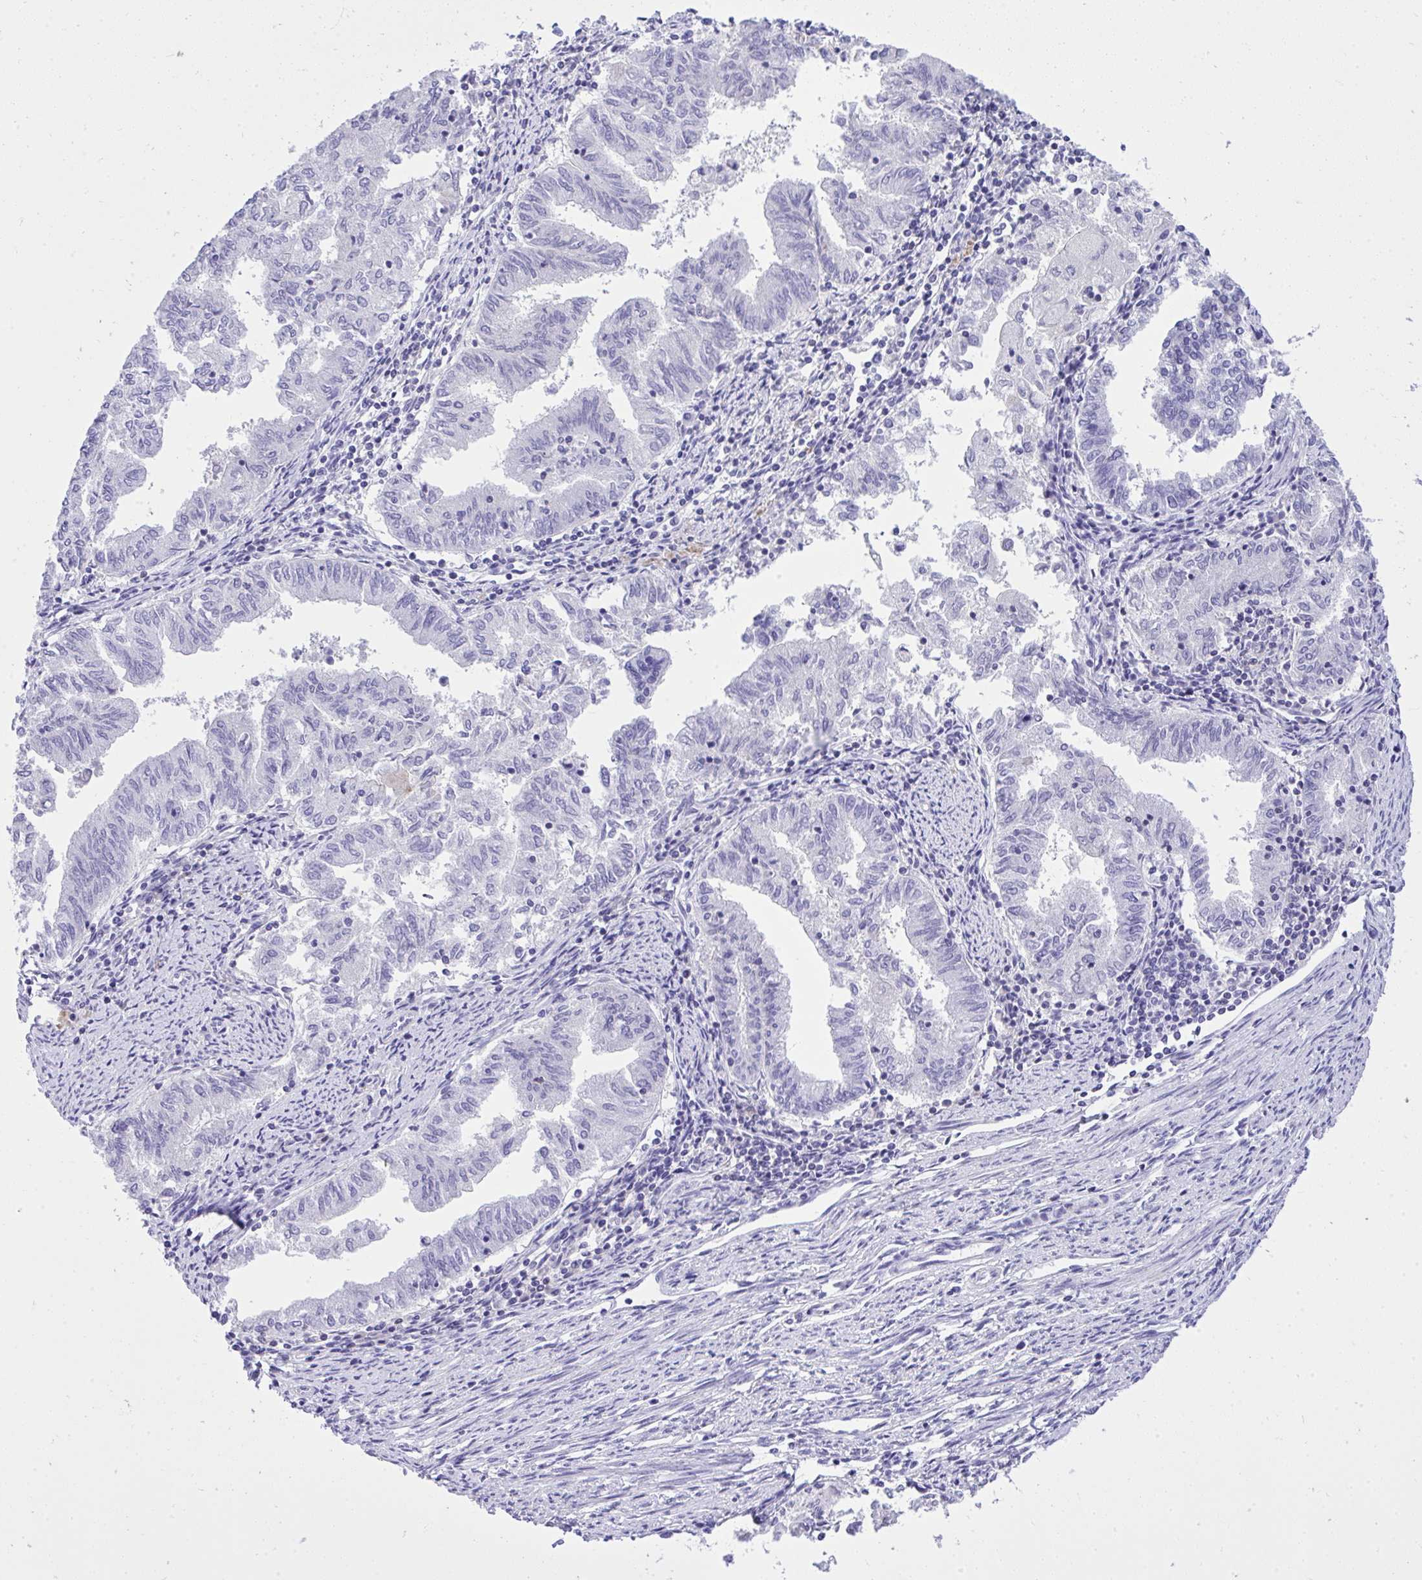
{"staining": {"intensity": "negative", "quantity": "none", "location": "none"}, "tissue": "endometrial cancer", "cell_type": "Tumor cells", "image_type": "cancer", "snomed": [{"axis": "morphology", "description": "Adenocarcinoma, NOS"}, {"axis": "topography", "description": "Endometrium"}], "caption": "IHC micrograph of endometrial cancer stained for a protein (brown), which demonstrates no positivity in tumor cells.", "gene": "ST6GALNAC3", "patient": {"sex": "female", "age": 79}}